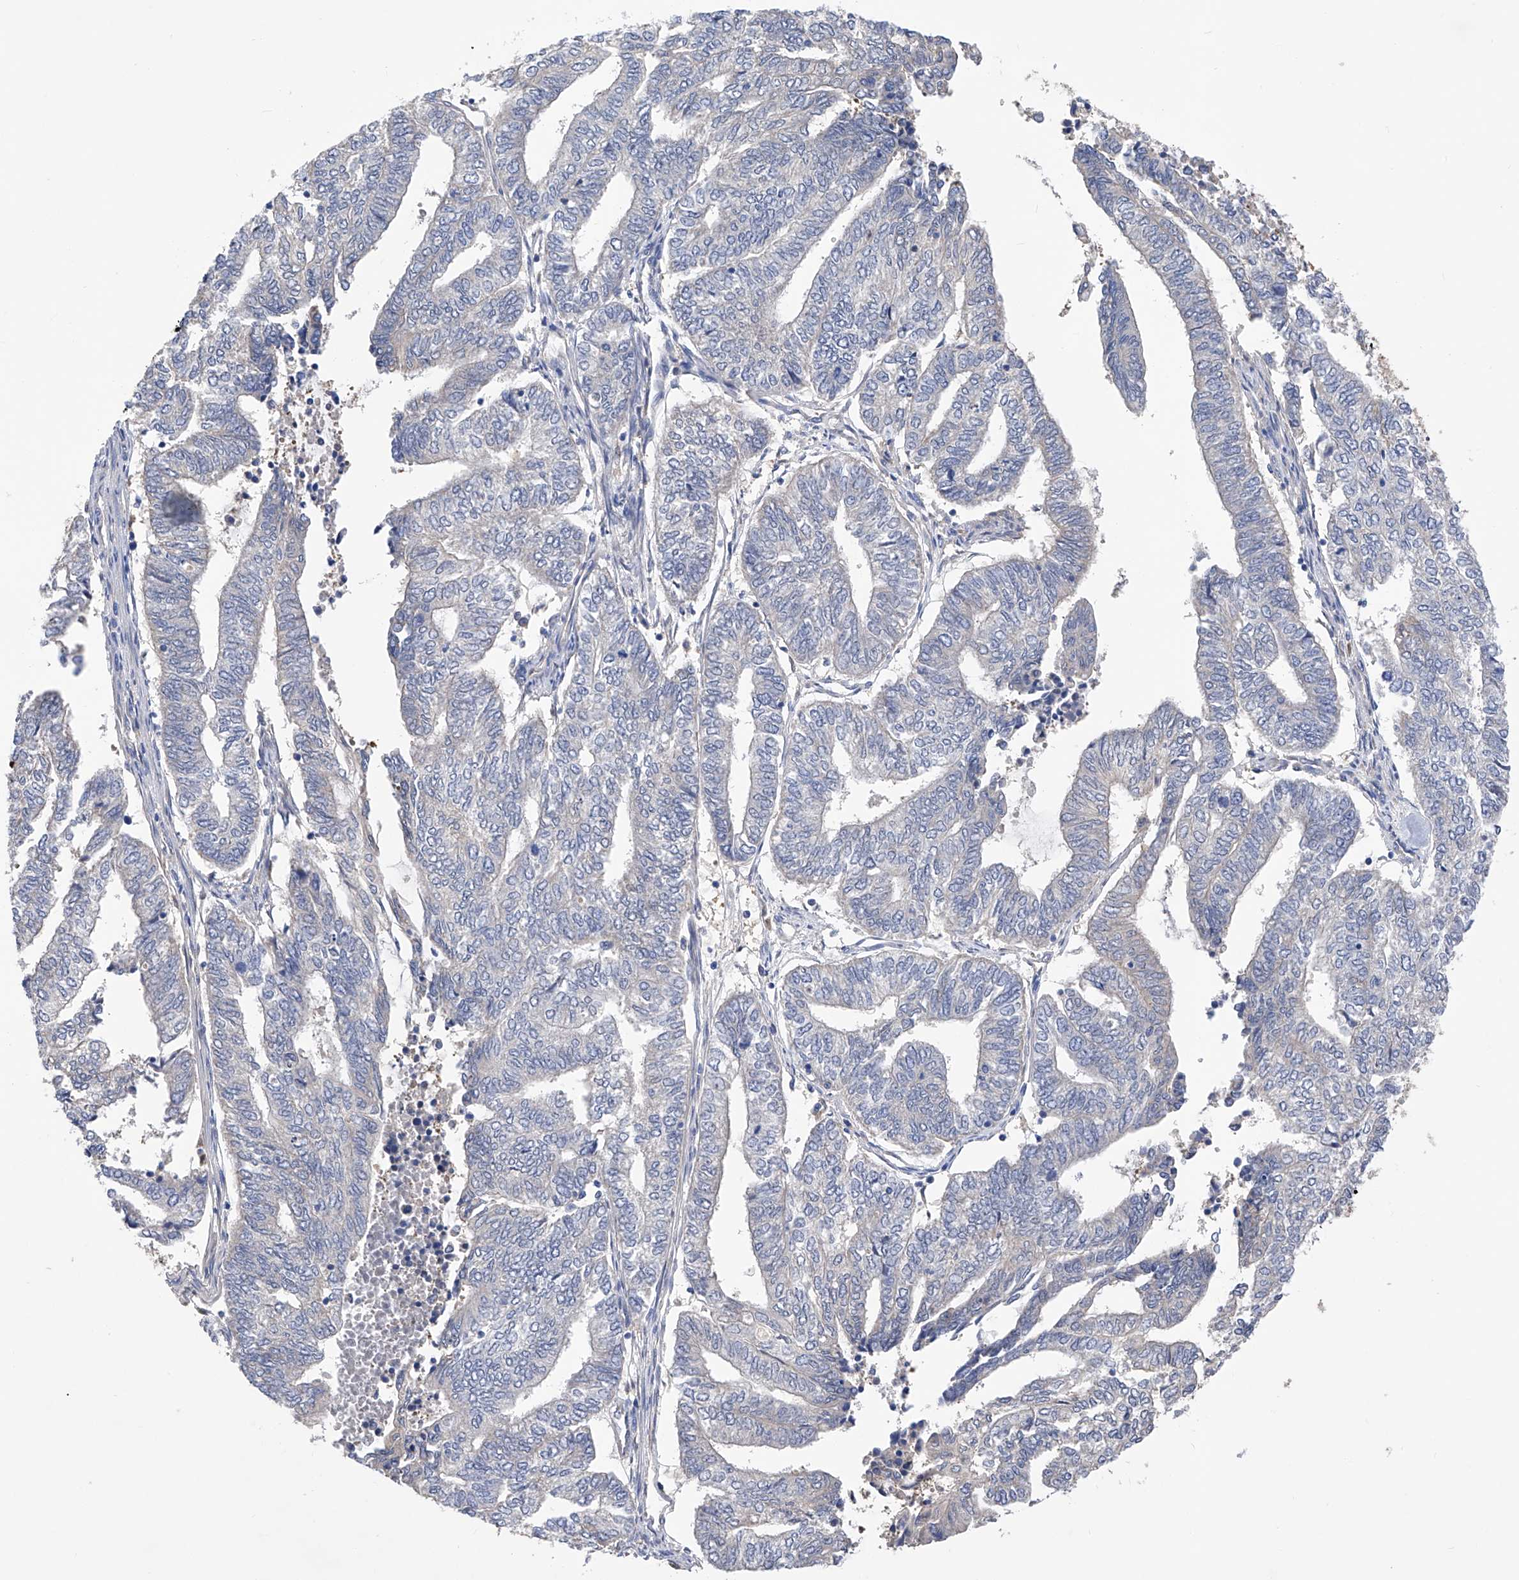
{"staining": {"intensity": "negative", "quantity": "none", "location": "none"}, "tissue": "endometrial cancer", "cell_type": "Tumor cells", "image_type": "cancer", "snomed": [{"axis": "morphology", "description": "Adenocarcinoma, NOS"}, {"axis": "topography", "description": "Uterus"}, {"axis": "topography", "description": "Endometrium"}], "caption": "High power microscopy photomicrograph of an IHC photomicrograph of endometrial adenocarcinoma, revealing no significant expression in tumor cells.", "gene": "SPATA20", "patient": {"sex": "female", "age": 70}}